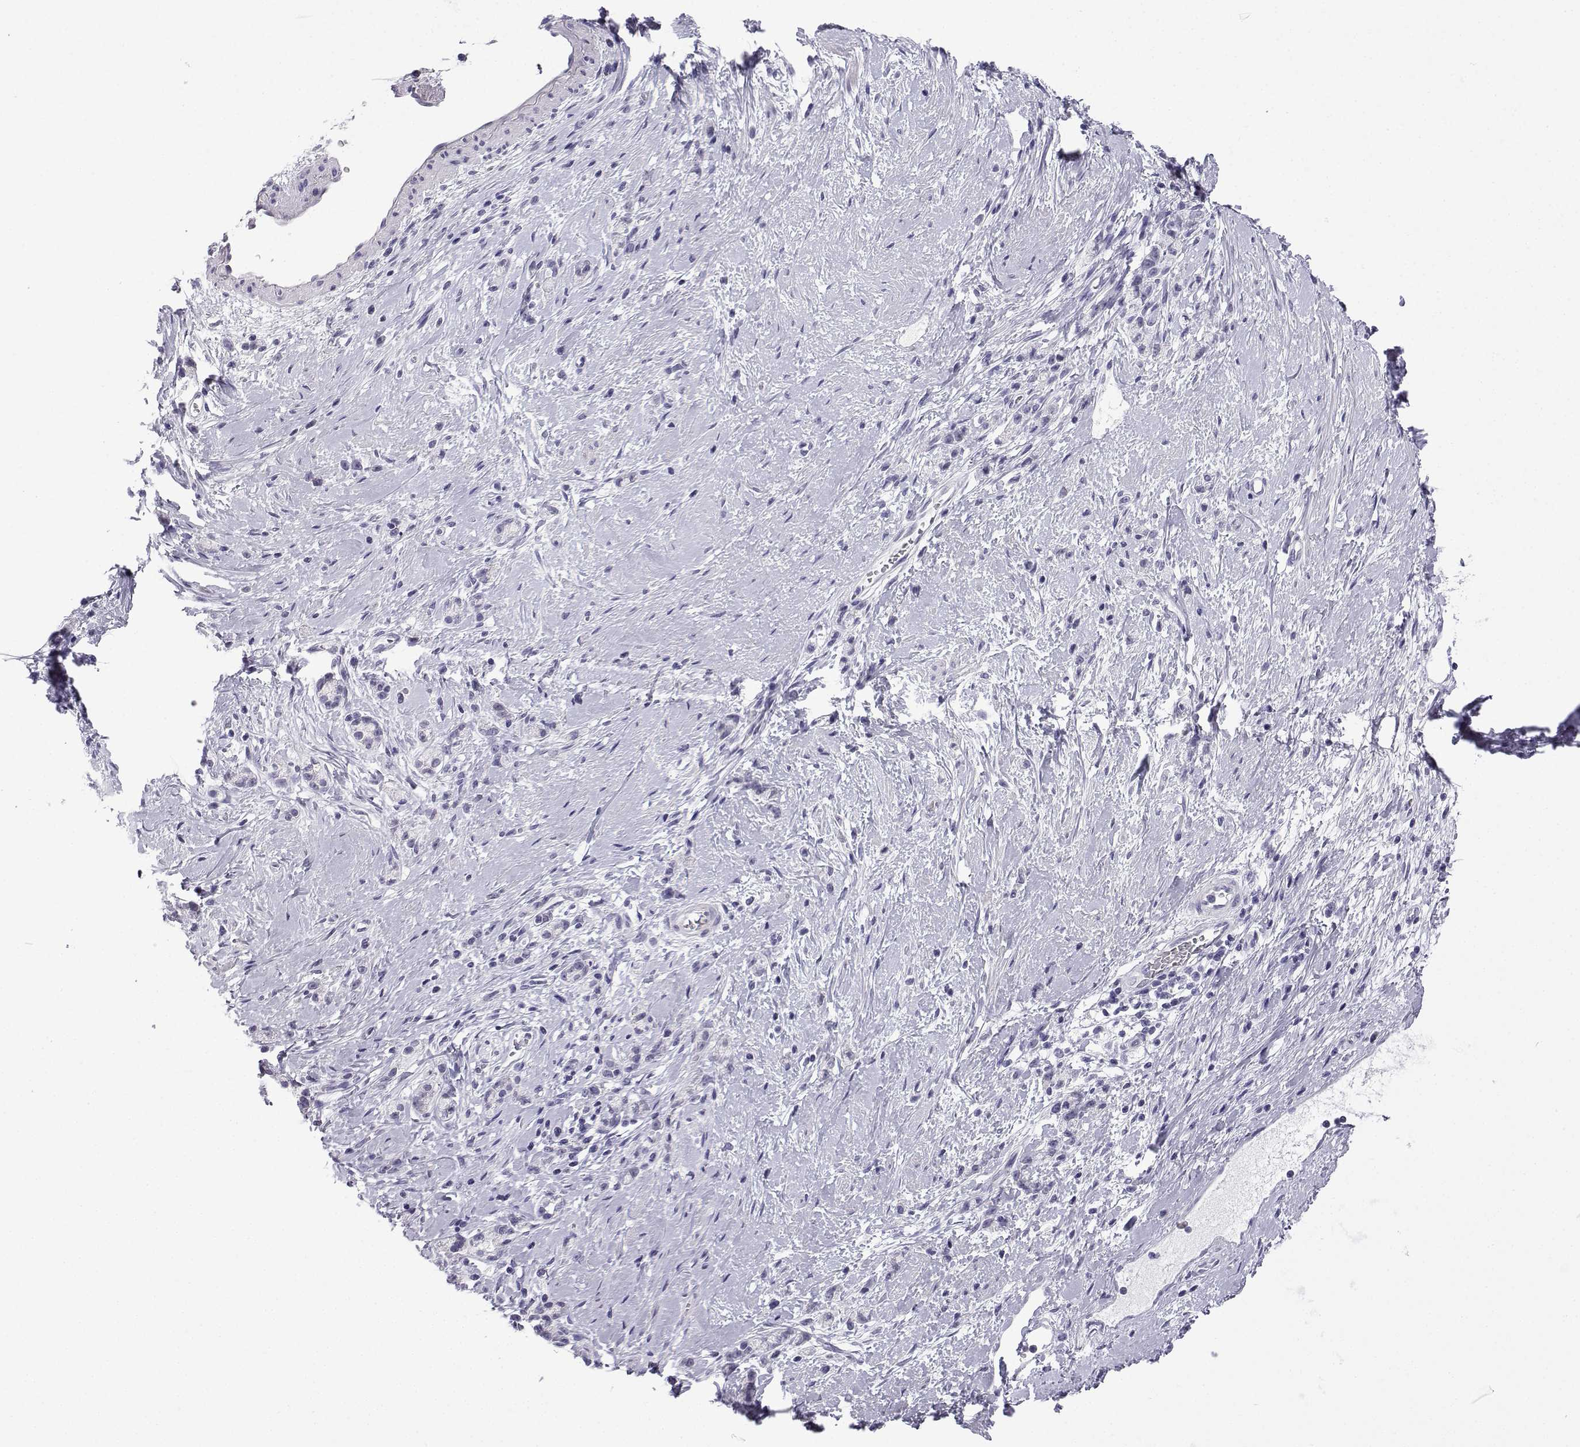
{"staining": {"intensity": "negative", "quantity": "none", "location": "none"}, "tissue": "stomach cancer", "cell_type": "Tumor cells", "image_type": "cancer", "snomed": [{"axis": "morphology", "description": "Adenocarcinoma, NOS"}, {"axis": "topography", "description": "Stomach"}], "caption": "High magnification brightfield microscopy of stomach adenocarcinoma stained with DAB (3,3'-diaminobenzidine) (brown) and counterstained with hematoxylin (blue): tumor cells show no significant staining.", "gene": "ACRBP", "patient": {"sex": "male", "age": 58}}